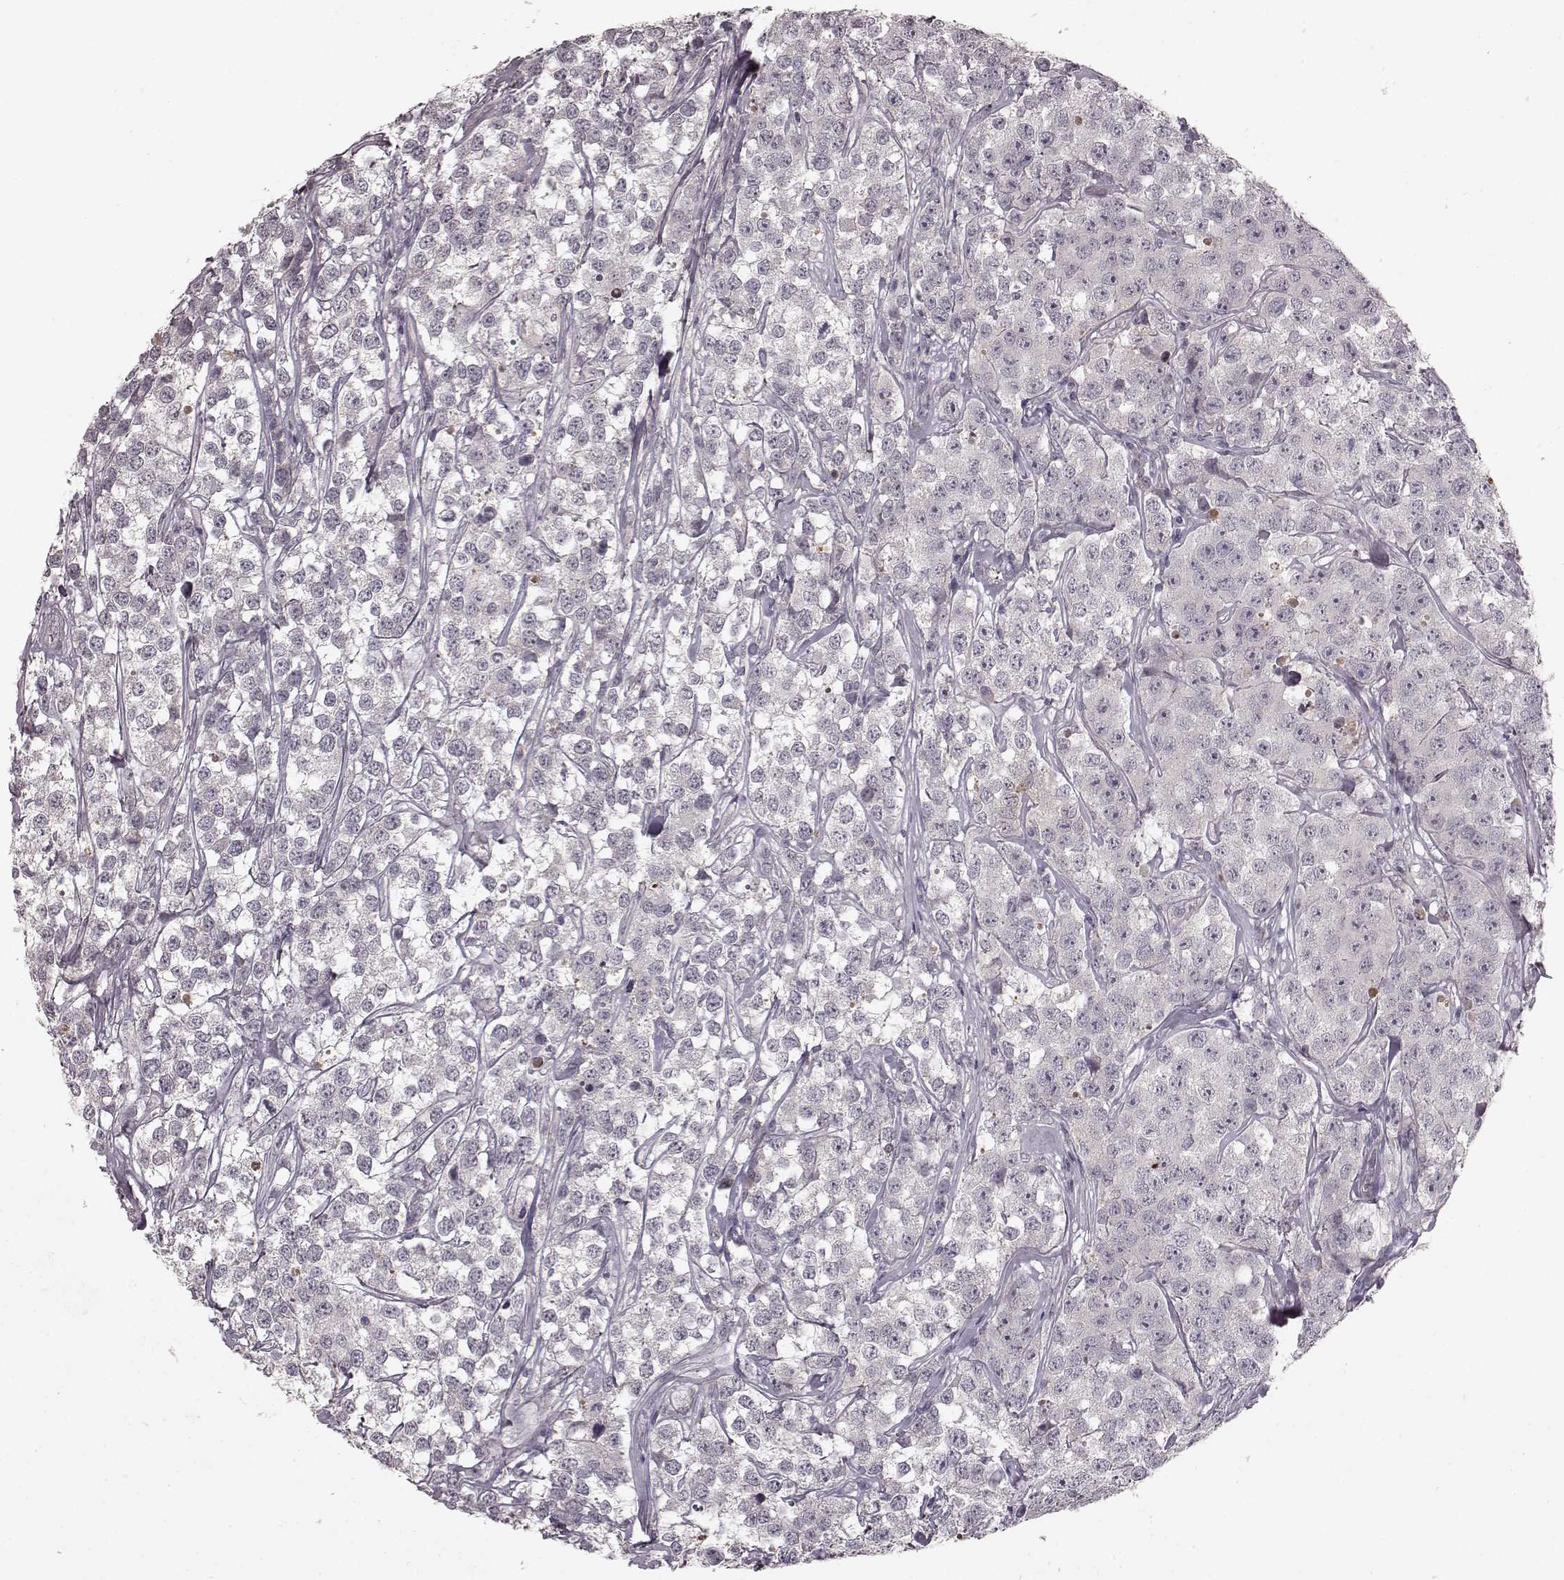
{"staining": {"intensity": "negative", "quantity": "none", "location": "none"}, "tissue": "testis cancer", "cell_type": "Tumor cells", "image_type": "cancer", "snomed": [{"axis": "morphology", "description": "Seminoma, NOS"}, {"axis": "topography", "description": "Testis"}], "caption": "The micrograph reveals no significant expression in tumor cells of testis seminoma.", "gene": "SLC22A18", "patient": {"sex": "male", "age": 59}}